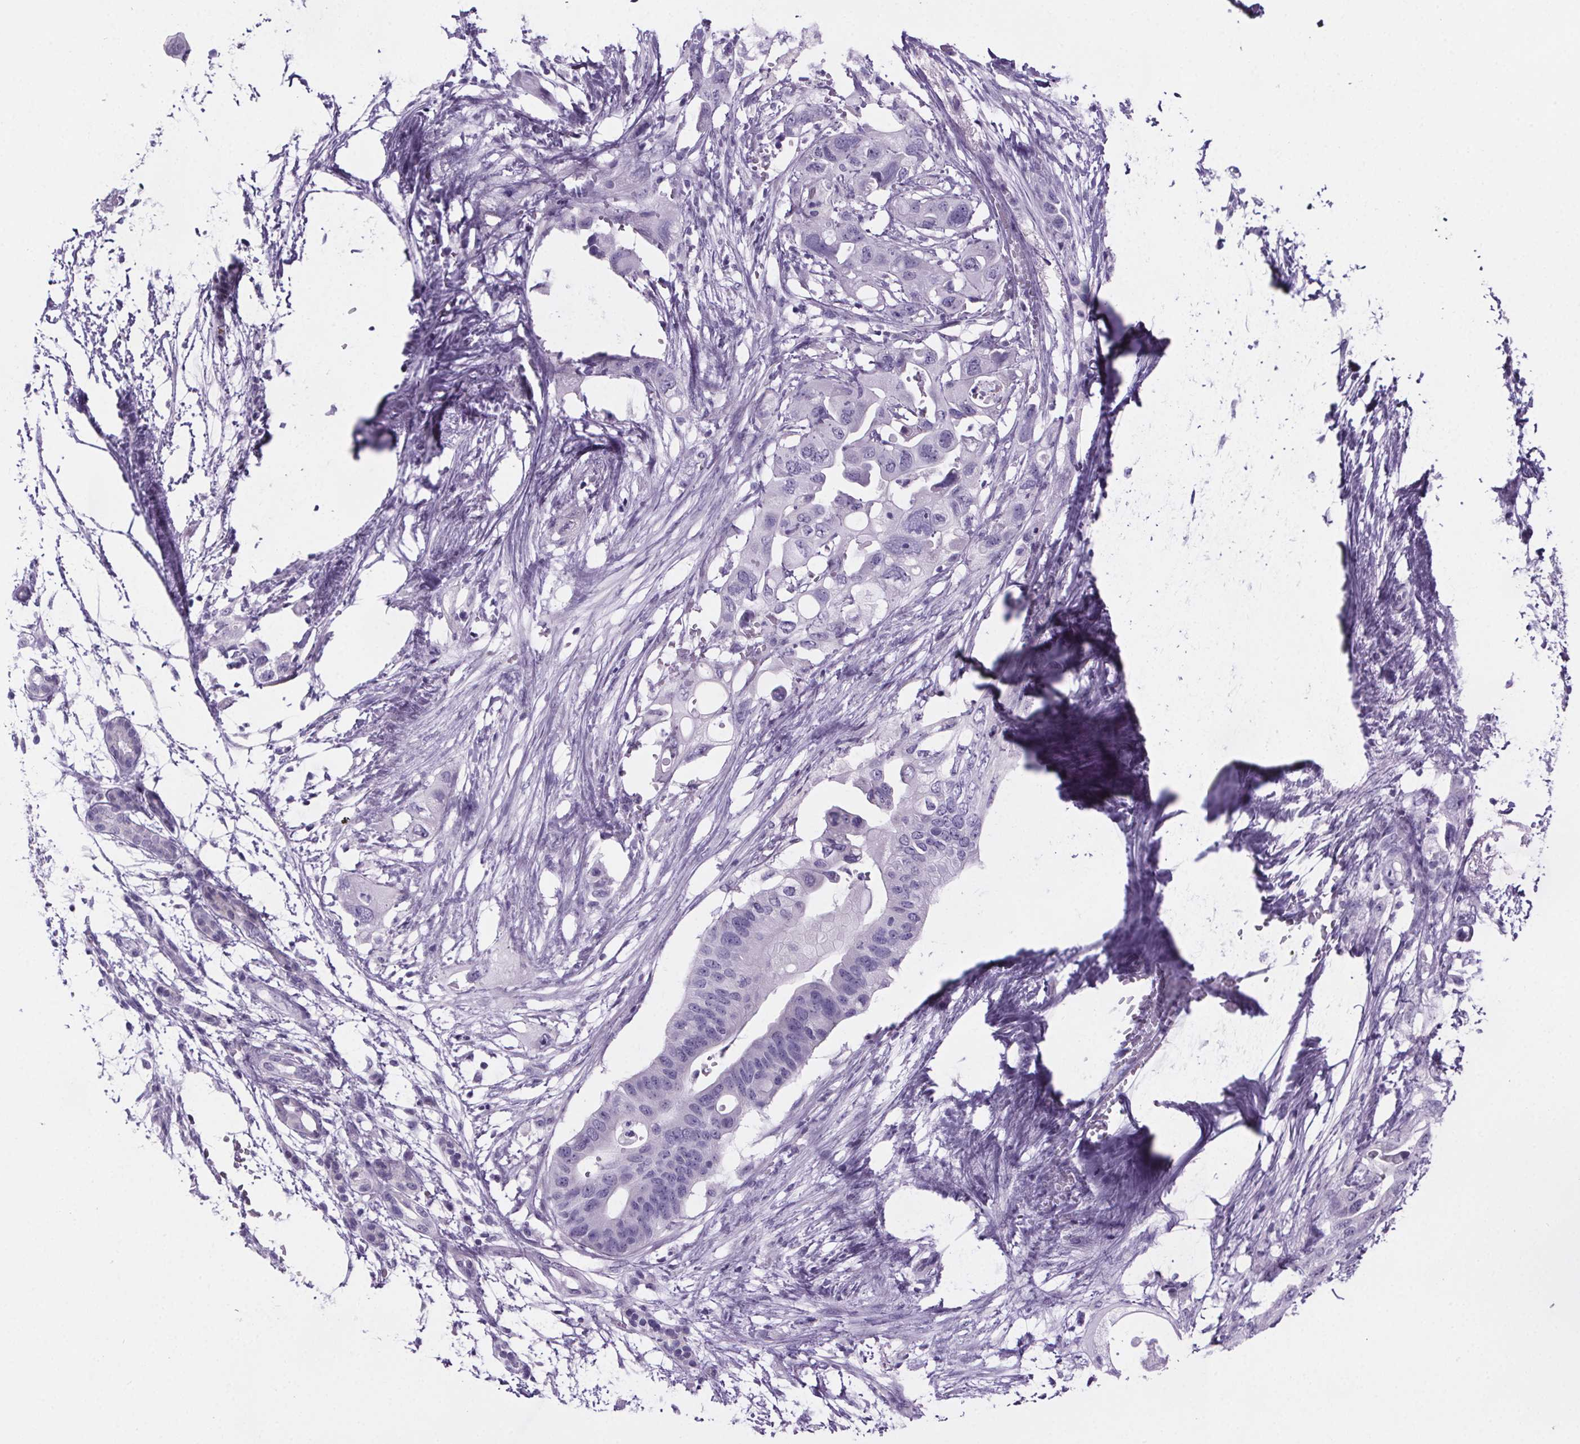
{"staining": {"intensity": "negative", "quantity": "none", "location": "none"}, "tissue": "pancreatic cancer", "cell_type": "Tumor cells", "image_type": "cancer", "snomed": [{"axis": "morphology", "description": "Adenocarcinoma, NOS"}, {"axis": "topography", "description": "Pancreas"}], "caption": "Immunohistochemistry photomicrograph of adenocarcinoma (pancreatic) stained for a protein (brown), which reveals no staining in tumor cells. (DAB immunohistochemistry (IHC) with hematoxylin counter stain).", "gene": "CUBN", "patient": {"sex": "female", "age": 72}}